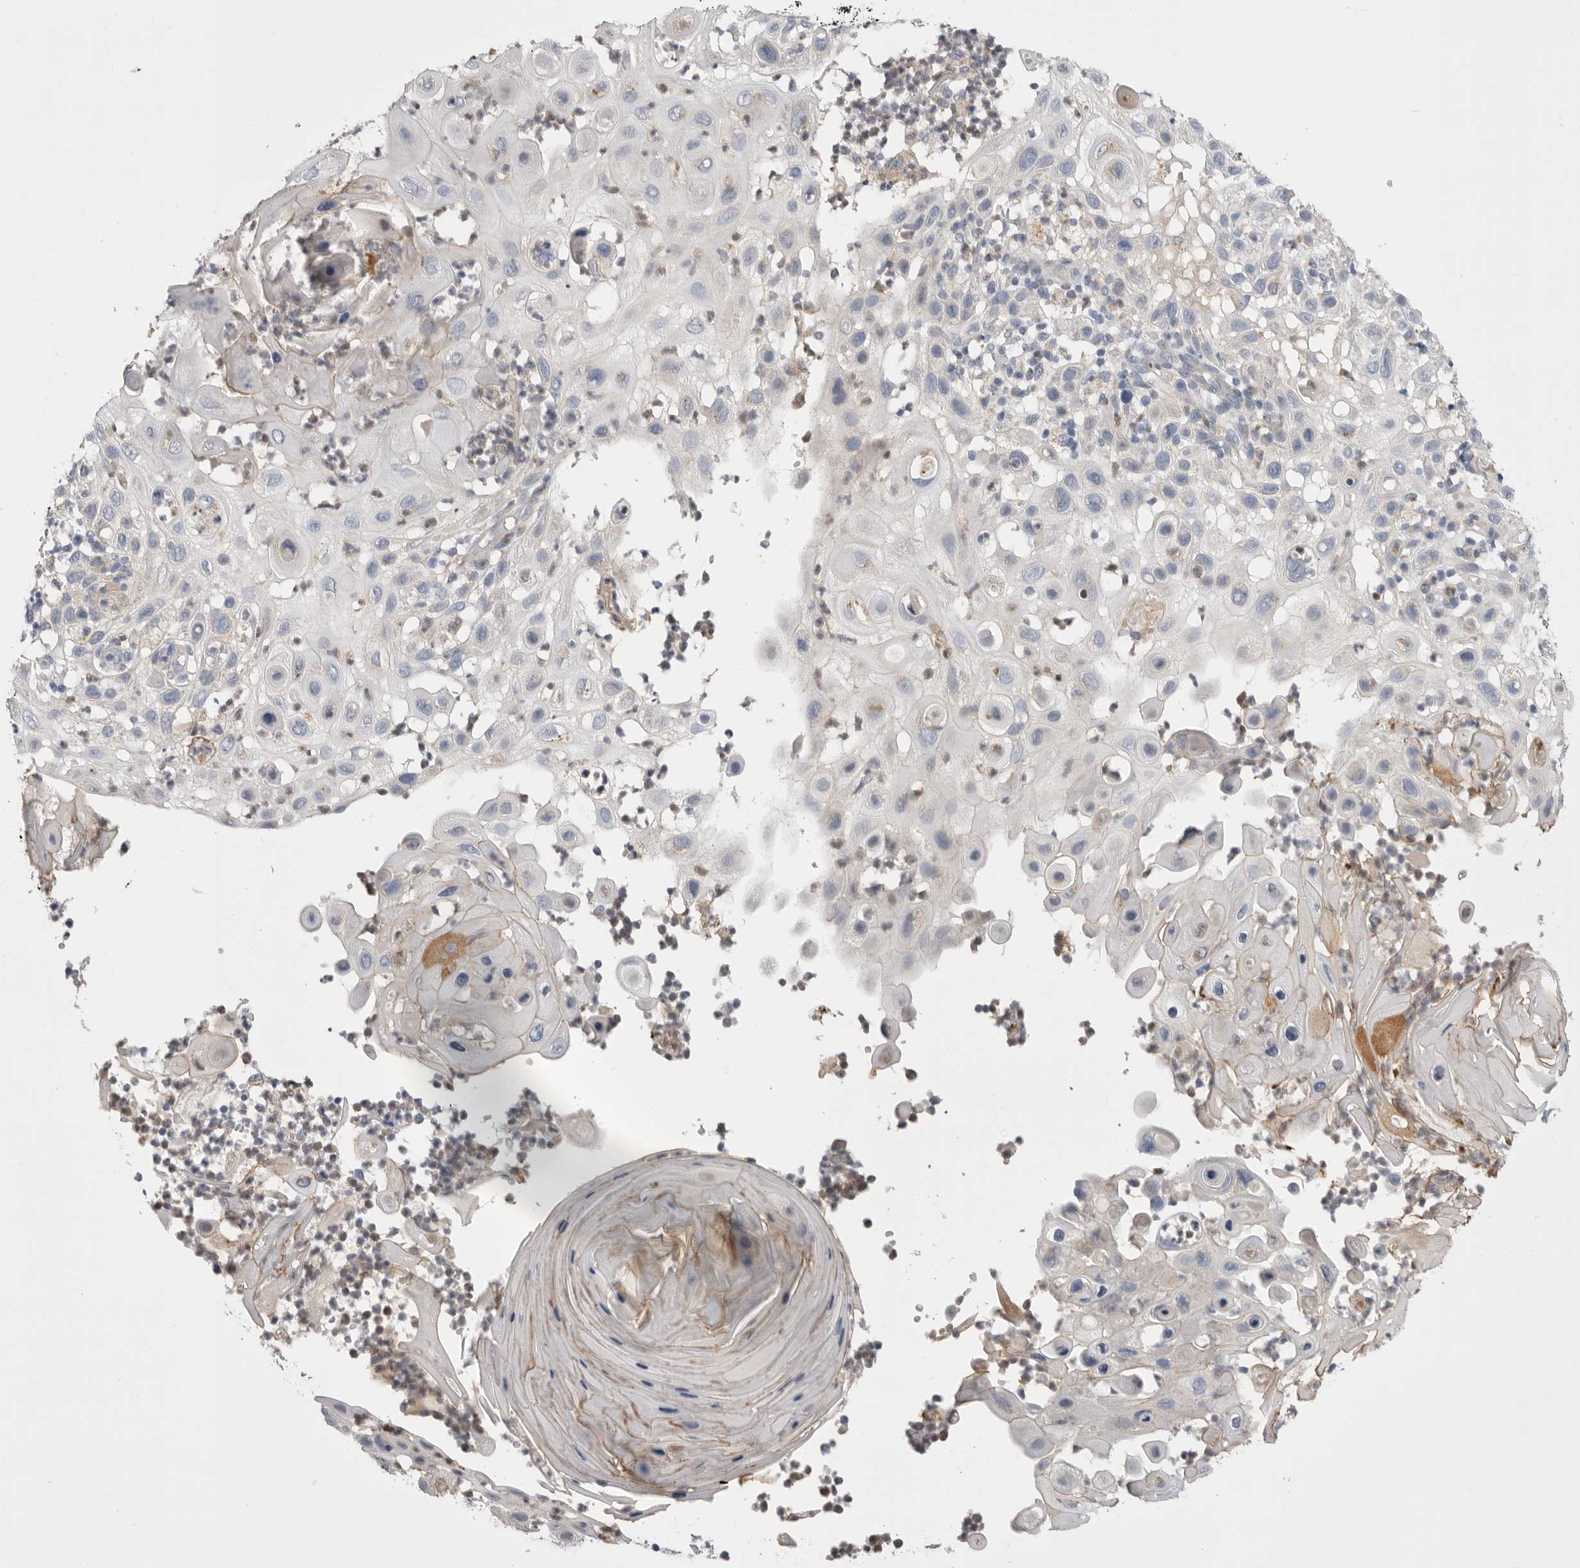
{"staining": {"intensity": "negative", "quantity": "none", "location": "none"}, "tissue": "skin cancer", "cell_type": "Tumor cells", "image_type": "cancer", "snomed": [{"axis": "morphology", "description": "Normal tissue, NOS"}, {"axis": "morphology", "description": "Squamous cell carcinoma, NOS"}, {"axis": "topography", "description": "Skin"}], "caption": "High magnification brightfield microscopy of skin cancer (squamous cell carcinoma) stained with DAB (brown) and counterstained with hematoxylin (blue): tumor cells show no significant staining. (DAB (3,3'-diaminobenzidine) immunohistochemistry (IHC) visualized using brightfield microscopy, high magnification).", "gene": "CCDC126", "patient": {"sex": "female", "age": 96}}